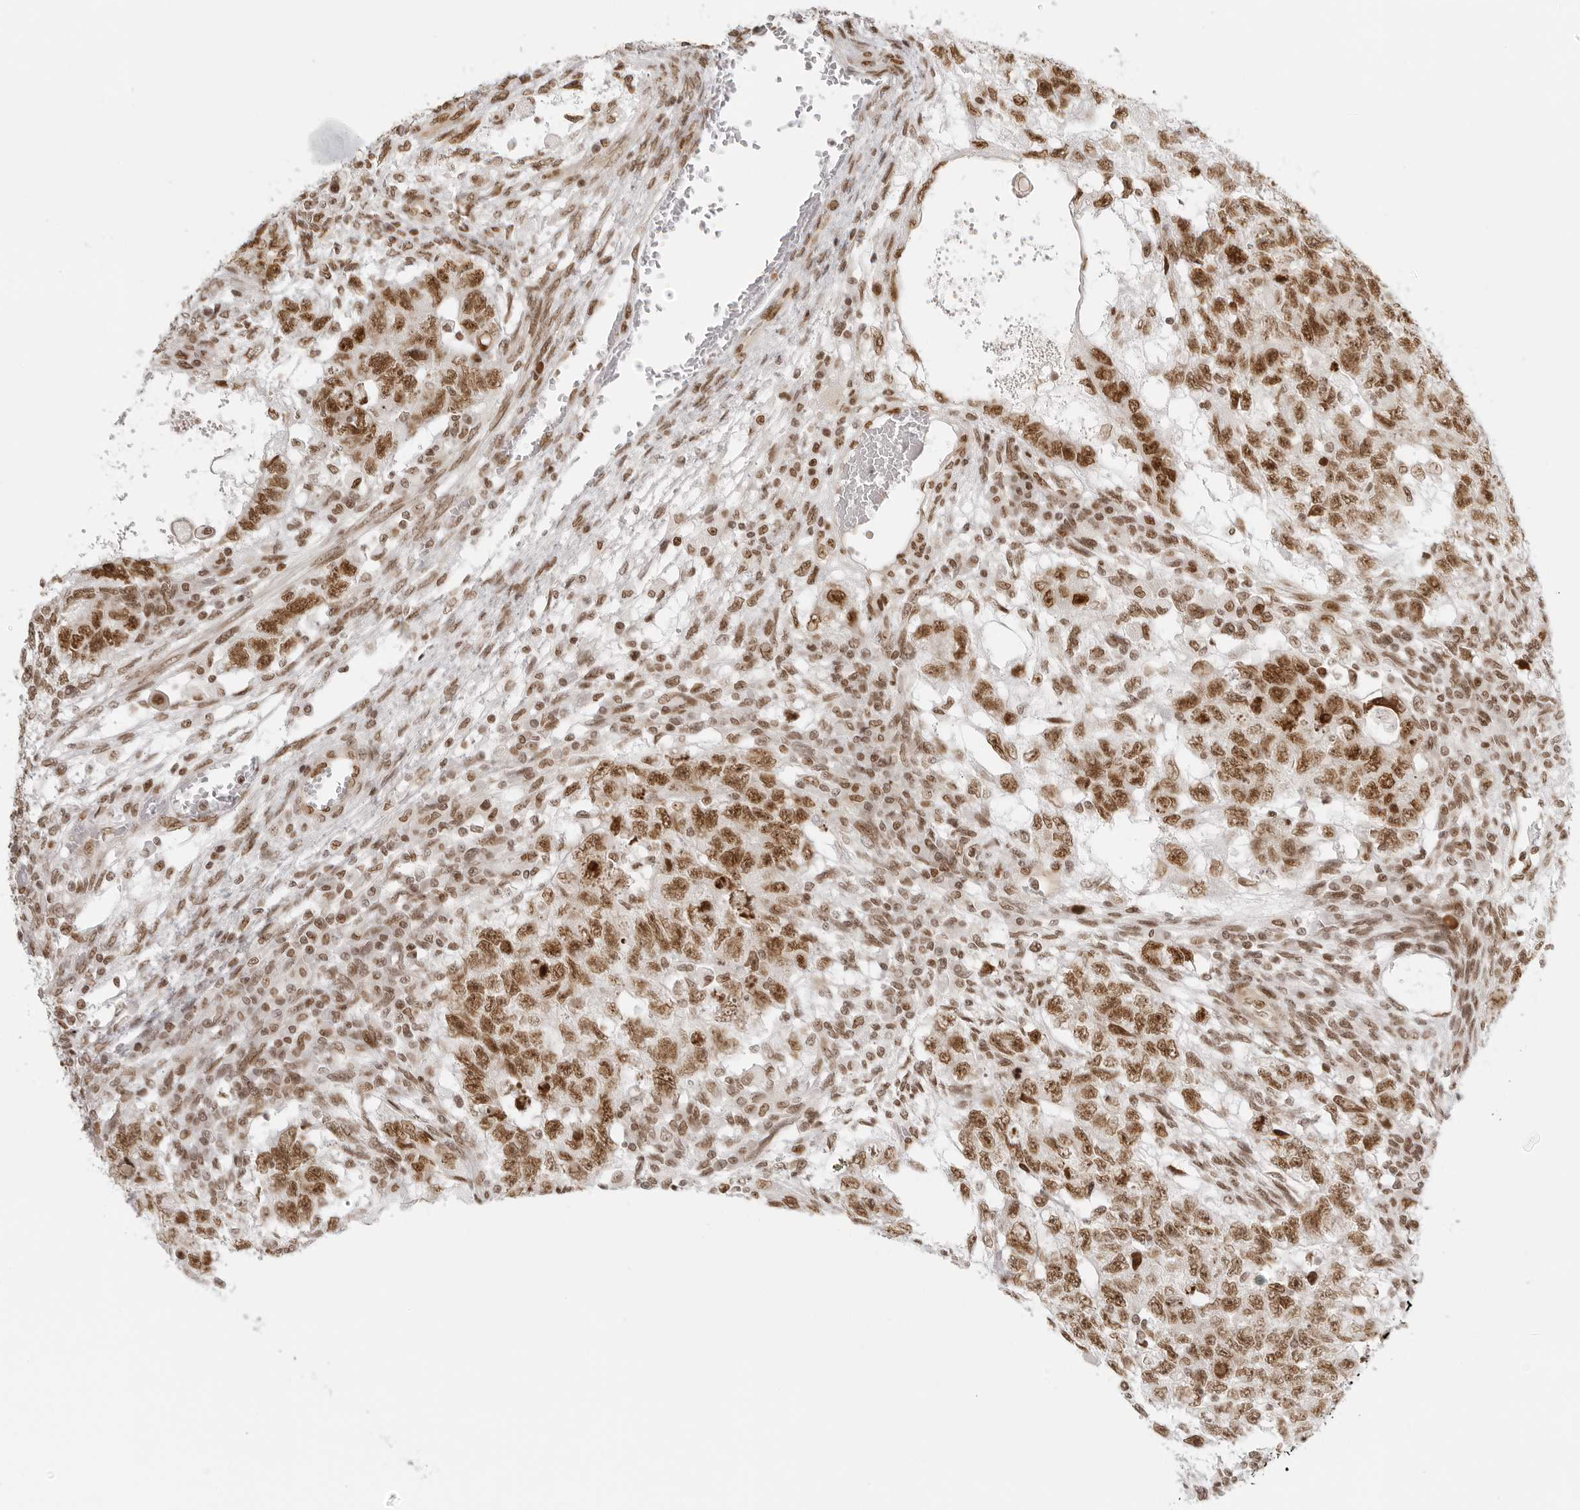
{"staining": {"intensity": "moderate", "quantity": ">75%", "location": "nuclear"}, "tissue": "testis cancer", "cell_type": "Tumor cells", "image_type": "cancer", "snomed": [{"axis": "morphology", "description": "Normal tissue, NOS"}, {"axis": "morphology", "description": "Carcinoma, Embryonal, NOS"}, {"axis": "topography", "description": "Testis"}], "caption": "The histopathology image displays immunohistochemical staining of embryonal carcinoma (testis). There is moderate nuclear expression is appreciated in approximately >75% of tumor cells.", "gene": "RCC1", "patient": {"sex": "male", "age": 36}}